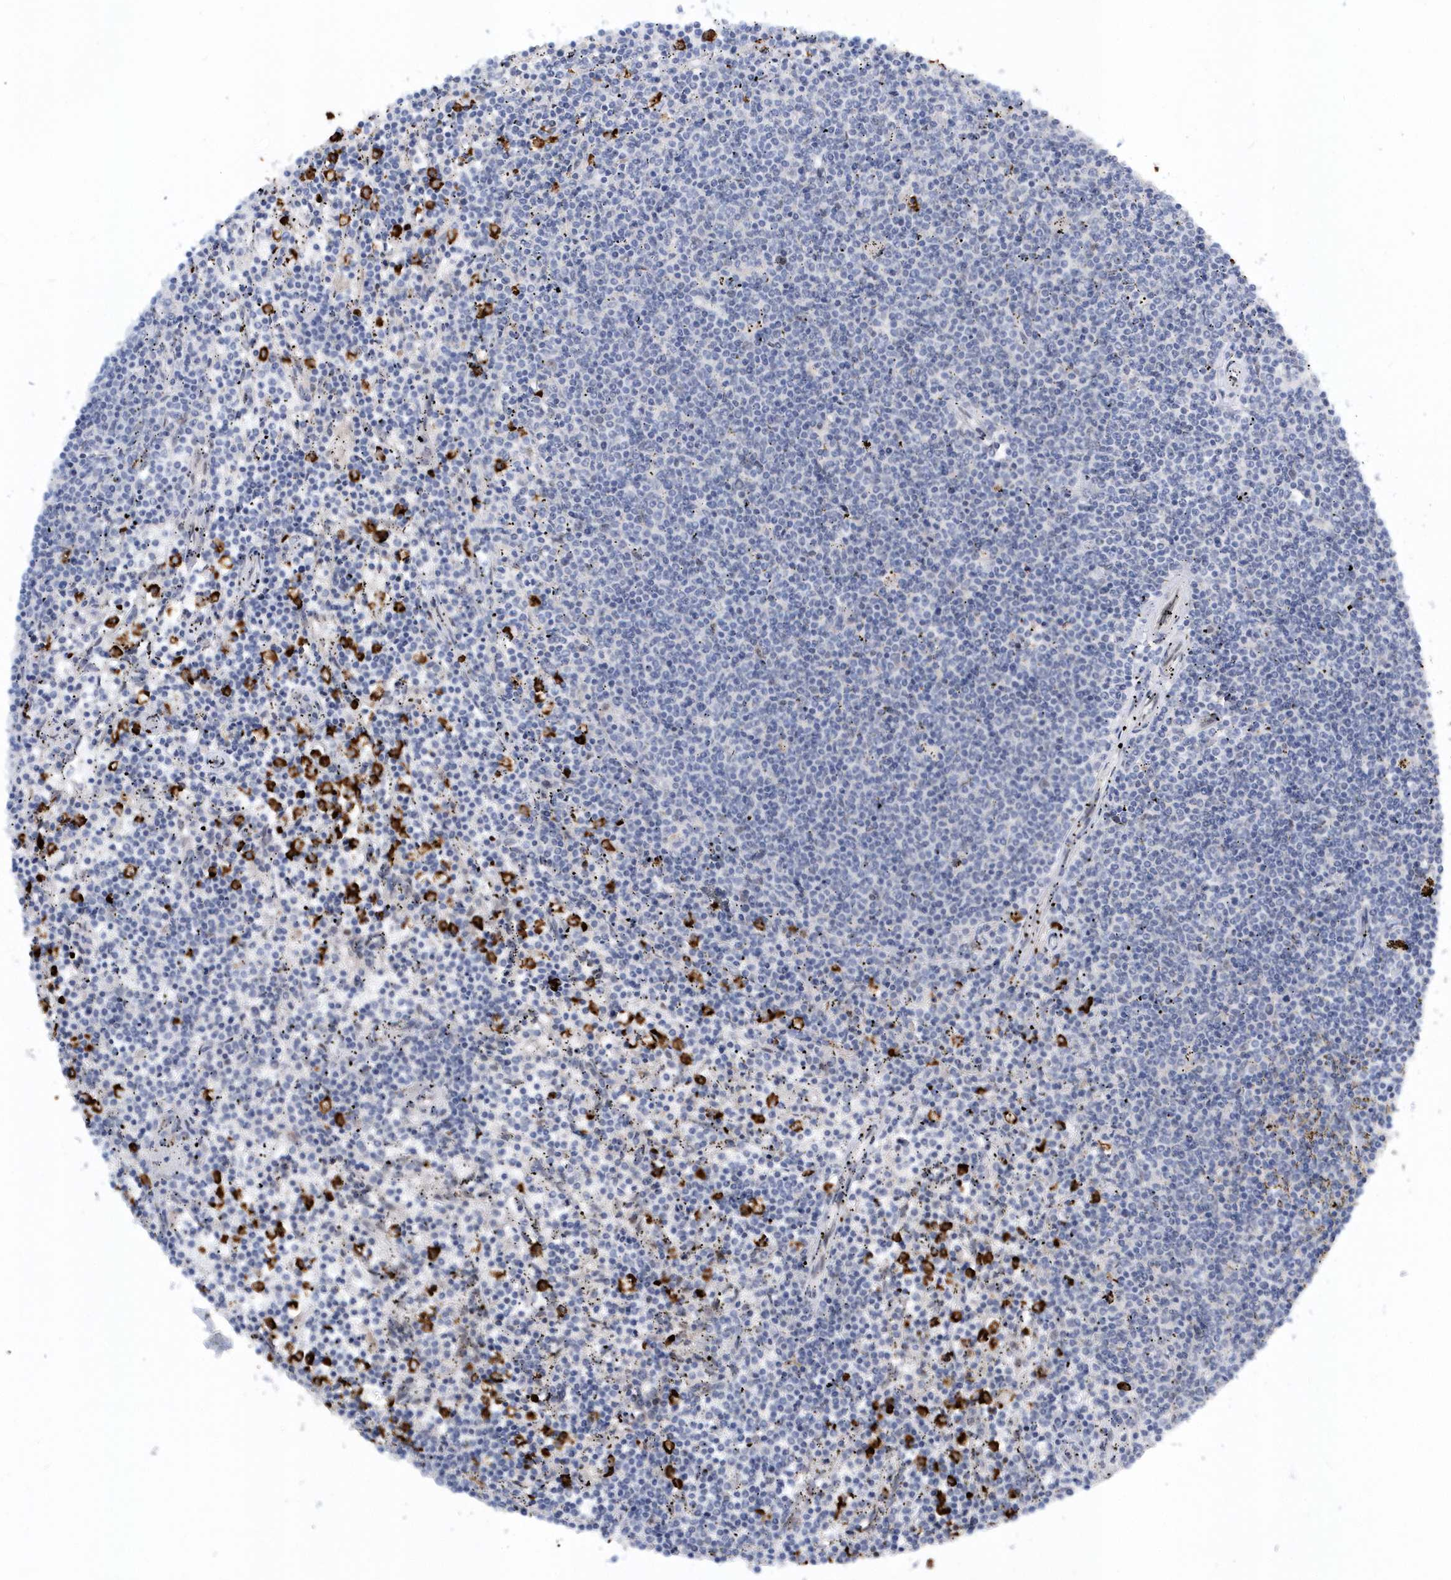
{"staining": {"intensity": "negative", "quantity": "none", "location": "none"}, "tissue": "lymphoma", "cell_type": "Tumor cells", "image_type": "cancer", "snomed": [{"axis": "morphology", "description": "Malignant lymphoma, non-Hodgkin's type, Low grade"}, {"axis": "topography", "description": "Spleen"}], "caption": "High magnification brightfield microscopy of low-grade malignant lymphoma, non-Hodgkin's type stained with DAB (3,3'-diaminobenzidine) (brown) and counterstained with hematoxylin (blue): tumor cells show no significant expression.", "gene": "ASCL4", "patient": {"sex": "female", "age": 50}}